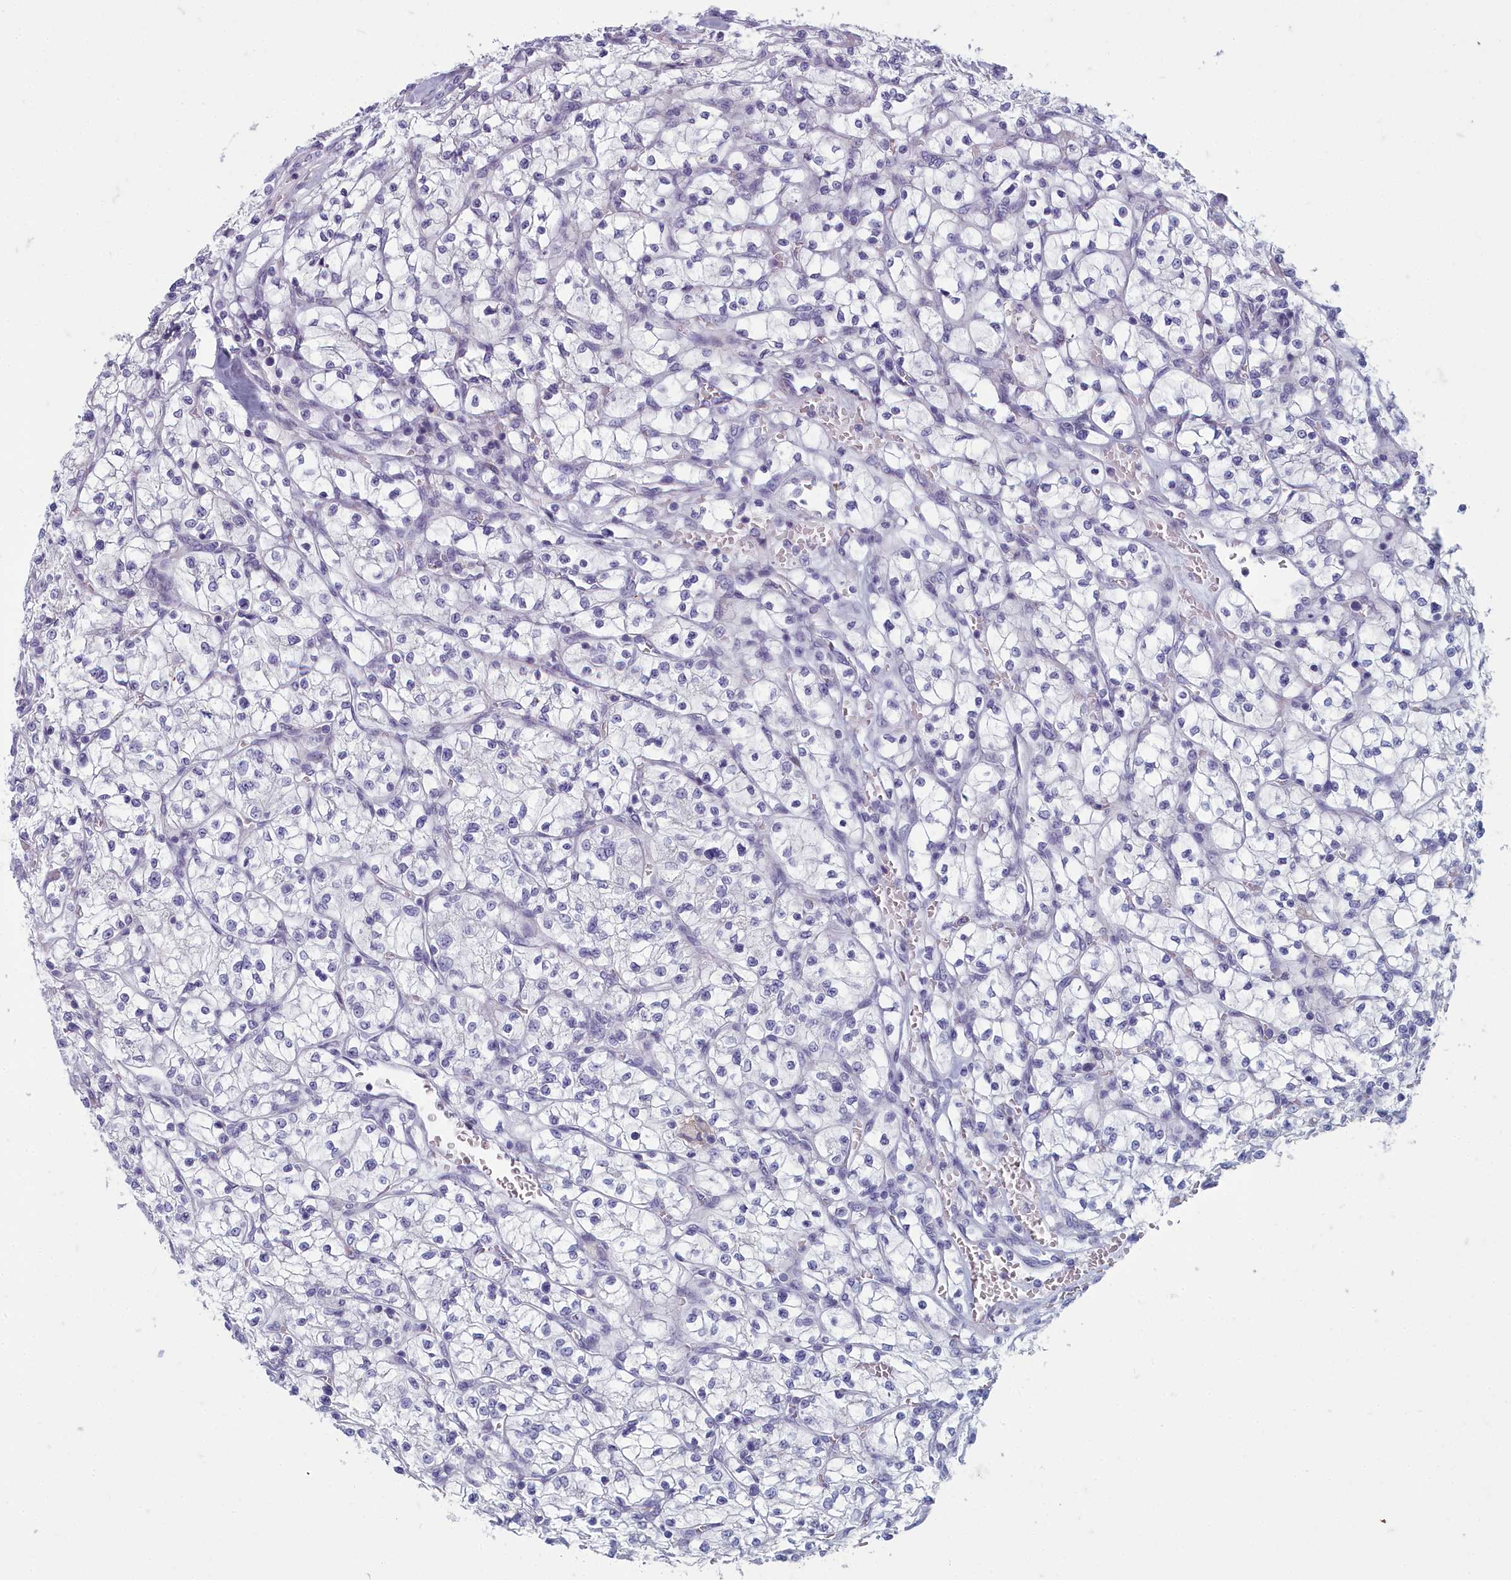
{"staining": {"intensity": "negative", "quantity": "none", "location": "none"}, "tissue": "renal cancer", "cell_type": "Tumor cells", "image_type": "cancer", "snomed": [{"axis": "morphology", "description": "Adenocarcinoma, NOS"}, {"axis": "topography", "description": "Kidney"}], "caption": "Renal cancer (adenocarcinoma) was stained to show a protein in brown. There is no significant positivity in tumor cells.", "gene": "INSYN2A", "patient": {"sex": "female", "age": 64}}